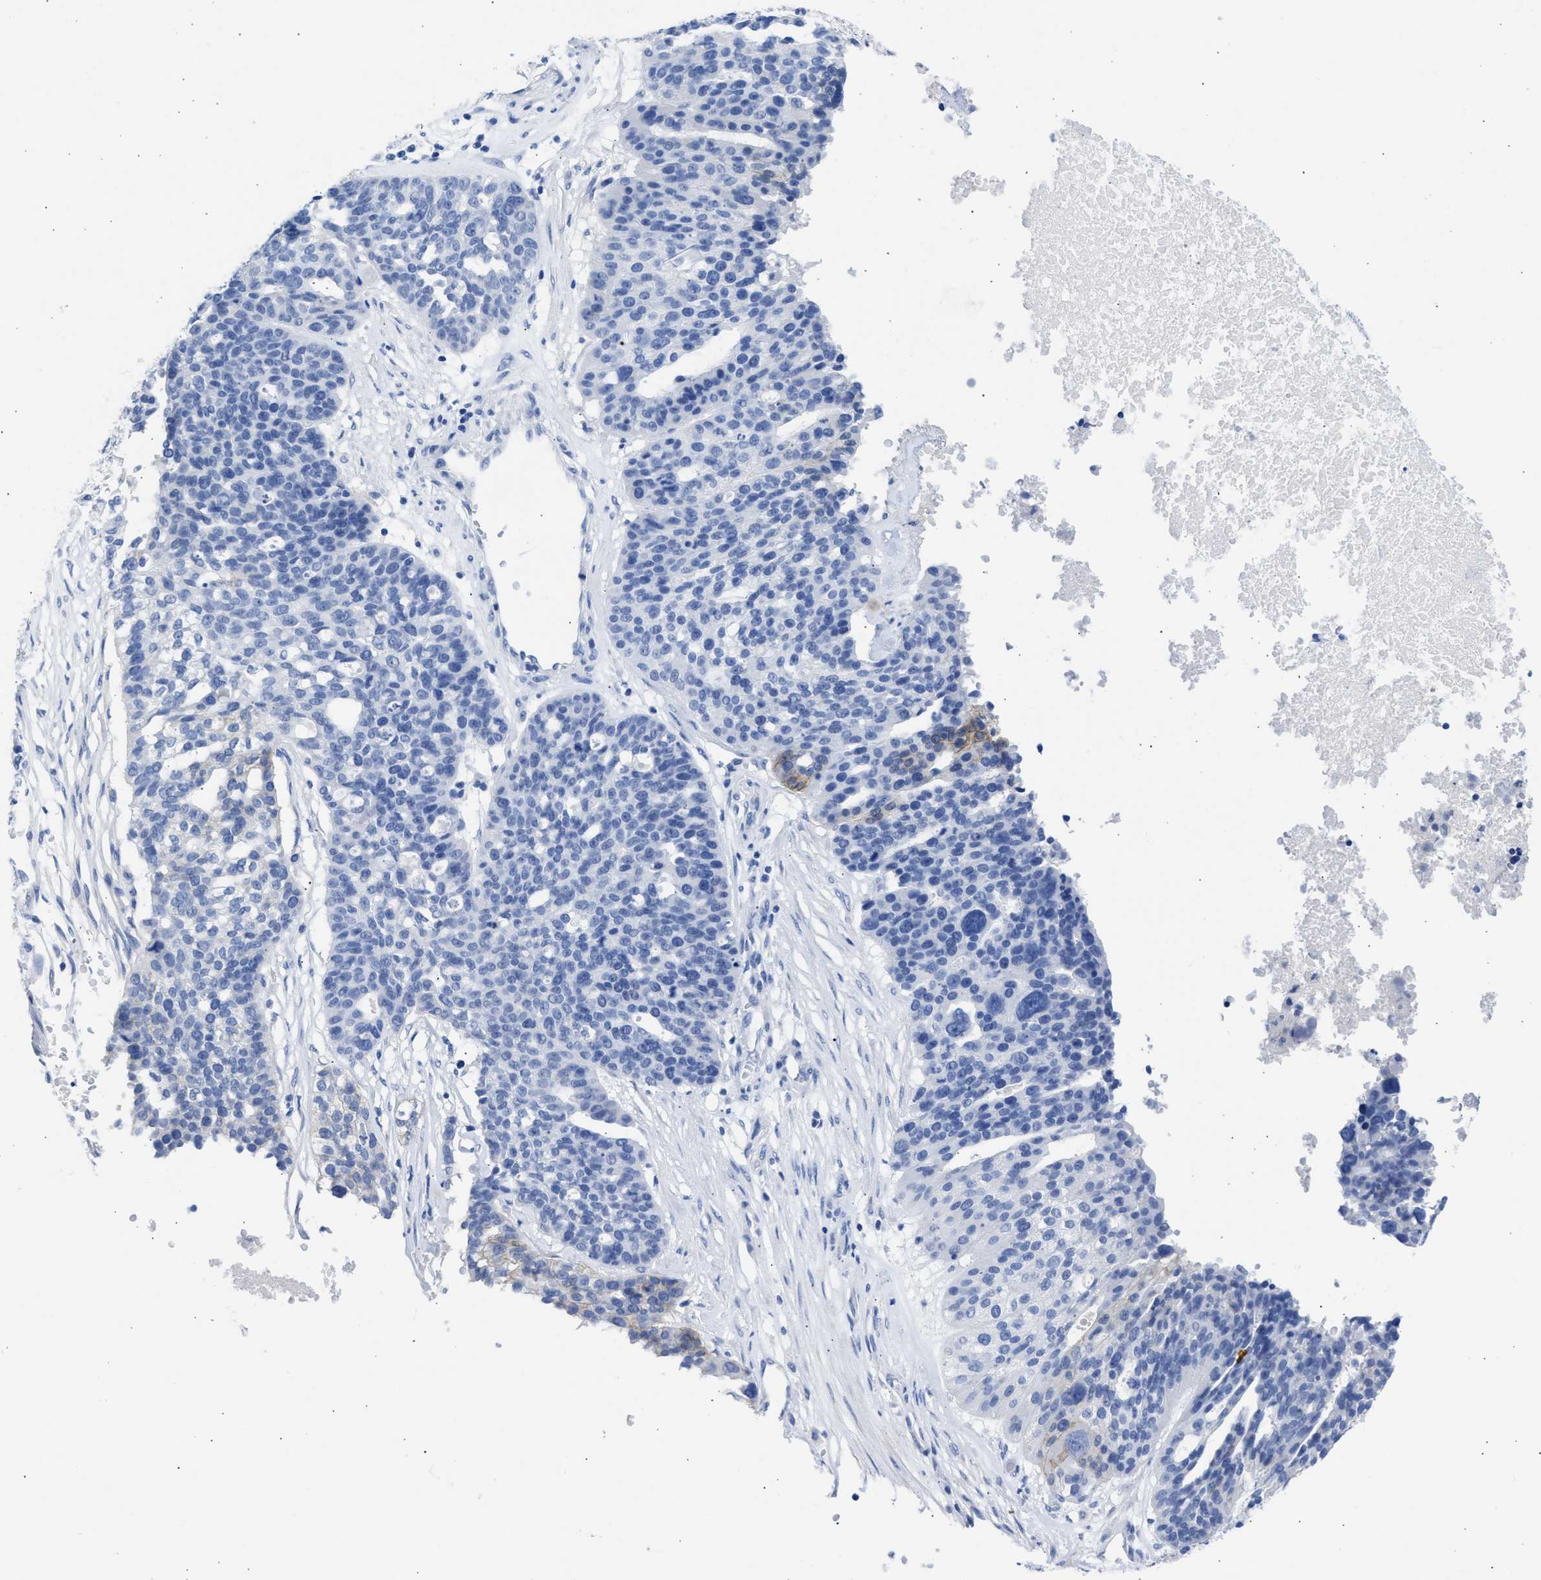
{"staining": {"intensity": "moderate", "quantity": "<25%", "location": "cytoplasmic/membranous"}, "tissue": "ovarian cancer", "cell_type": "Tumor cells", "image_type": "cancer", "snomed": [{"axis": "morphology", "description": "Cystadenocarcinoma, serous, NOS"}, {"axis": "topography", "description": "Ovary"}], "caption": "Protein analysis of serous cystadenocarcinoma (ovarian) tissue displays moderate cytoplasmic/membranous staining in about <25% of tumor cells.", "gene": "NCAM1", "patient": {"sex": "female", "age": 59}}